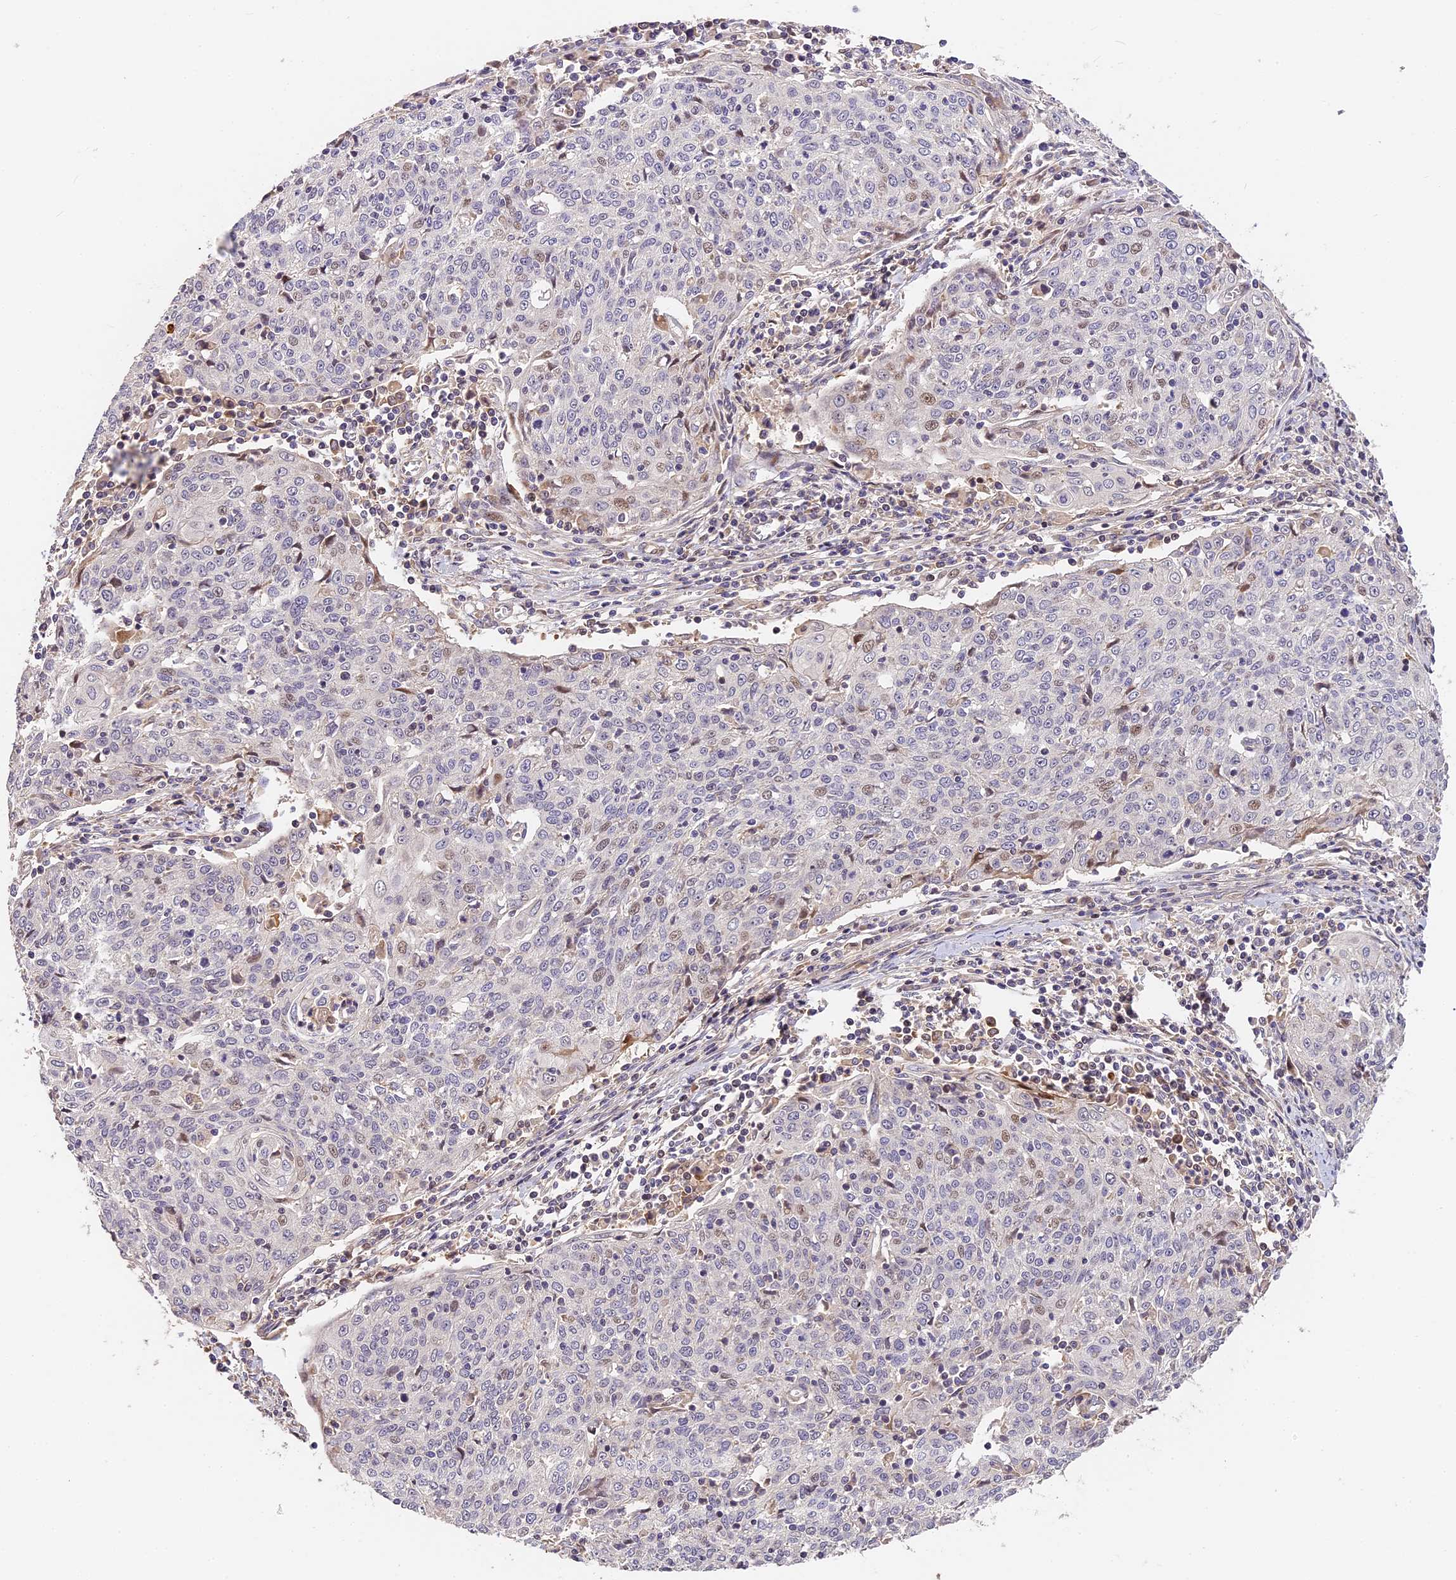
{"staining": {"intensity": "negative", "quantity": "none", "location": "none"}, "tissue": "cervical cancer", "cell_type": "Tumor cells", "image_type": "cancer", "snomed": [{"axis": "morphology", "description": "Squamous cell carcinoma, NOS"}, {"axis": "topography", "description": "Cervix"}], "caption": "IHC of human cervical cancer exhibits no staining in tumor cells.", "gene": "ARHGAP17", "patient": {"sex": "female", "age": 48}}